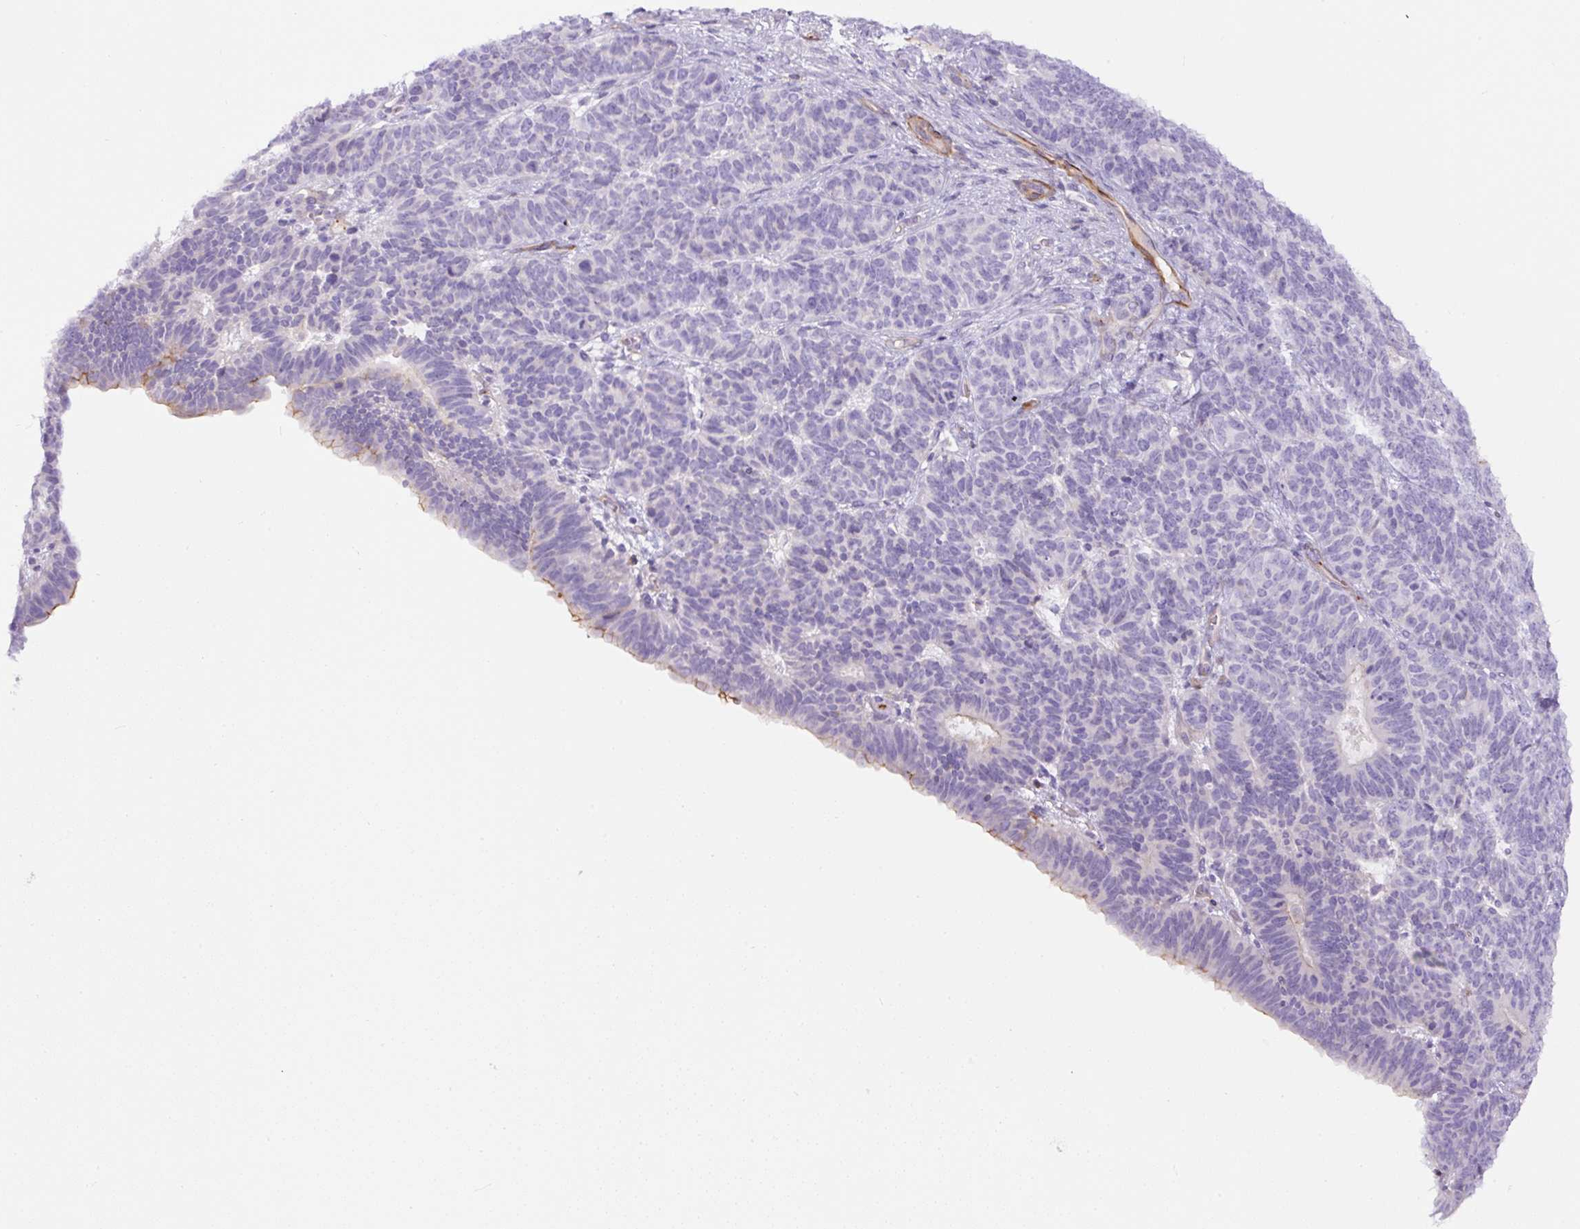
{"staining": {"intensity": "weak", "quantity": "<25%", "location": "cytoplasmic/membranous"}, "tissue": "endometrial cancer", "cell_type": "Tumor cells", "image_type": "cancer", "snomed": [{"axis": "morphology", "description": "Adenocarcinoma, NOS"}, {"axis": "topography", "description": "Endometrium"}], "caption": "A micrograph of endometrial adenocarcinoma stained for a protein shows no brown staining in tumor cells.", "gene": "B3GALT5", "patient": {"sex": "female", "age": 70}}